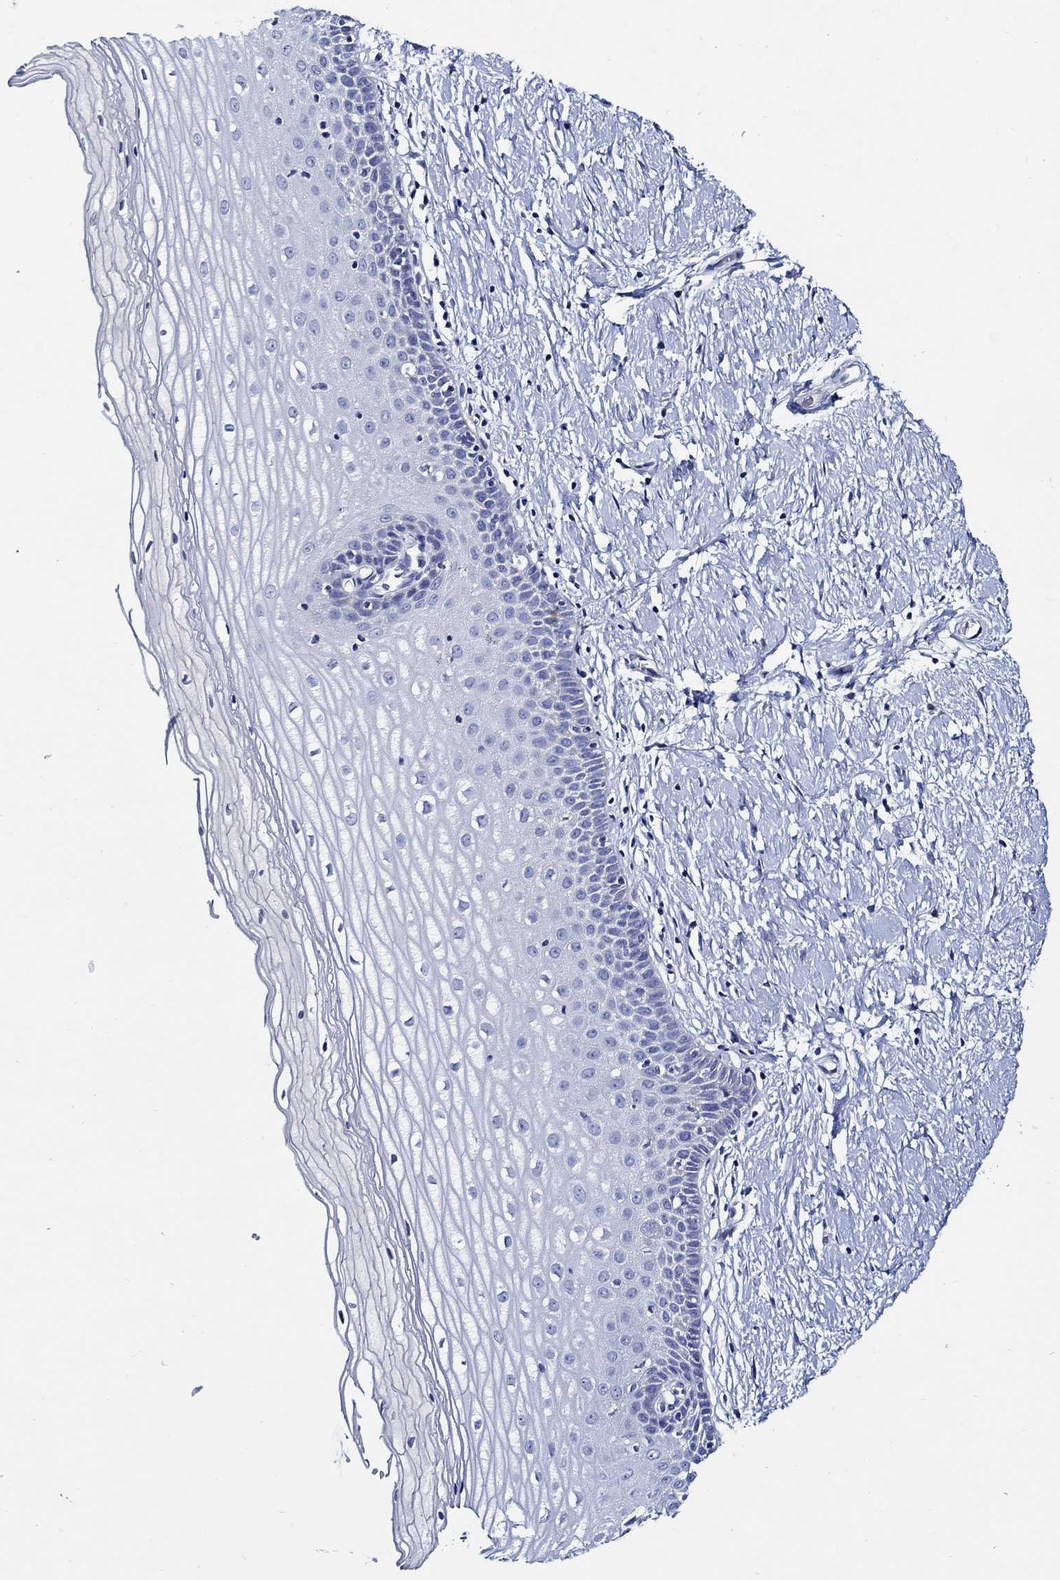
{"staining": {"intensity": "negative", "quantity": "none", "location": "none"}, "tissue": "cervix", "cell_type": "Squamous epithelial cells", "image_type": "normal", "snomed": [{"axis": "morphology", "description": "Normal tissue, NOS"}, {"axis": "topography", "description": "Cervix"}], "caption": "This photomicrograph is of benign cervix stained with immunohistochemistry (IHC) to label a protein in brown with the nuclei are counter-stained blue. There is no staining in squamous epithelial cells.", "gene": "SKOR1", "patient": {"sex": "female", "age": 37}}